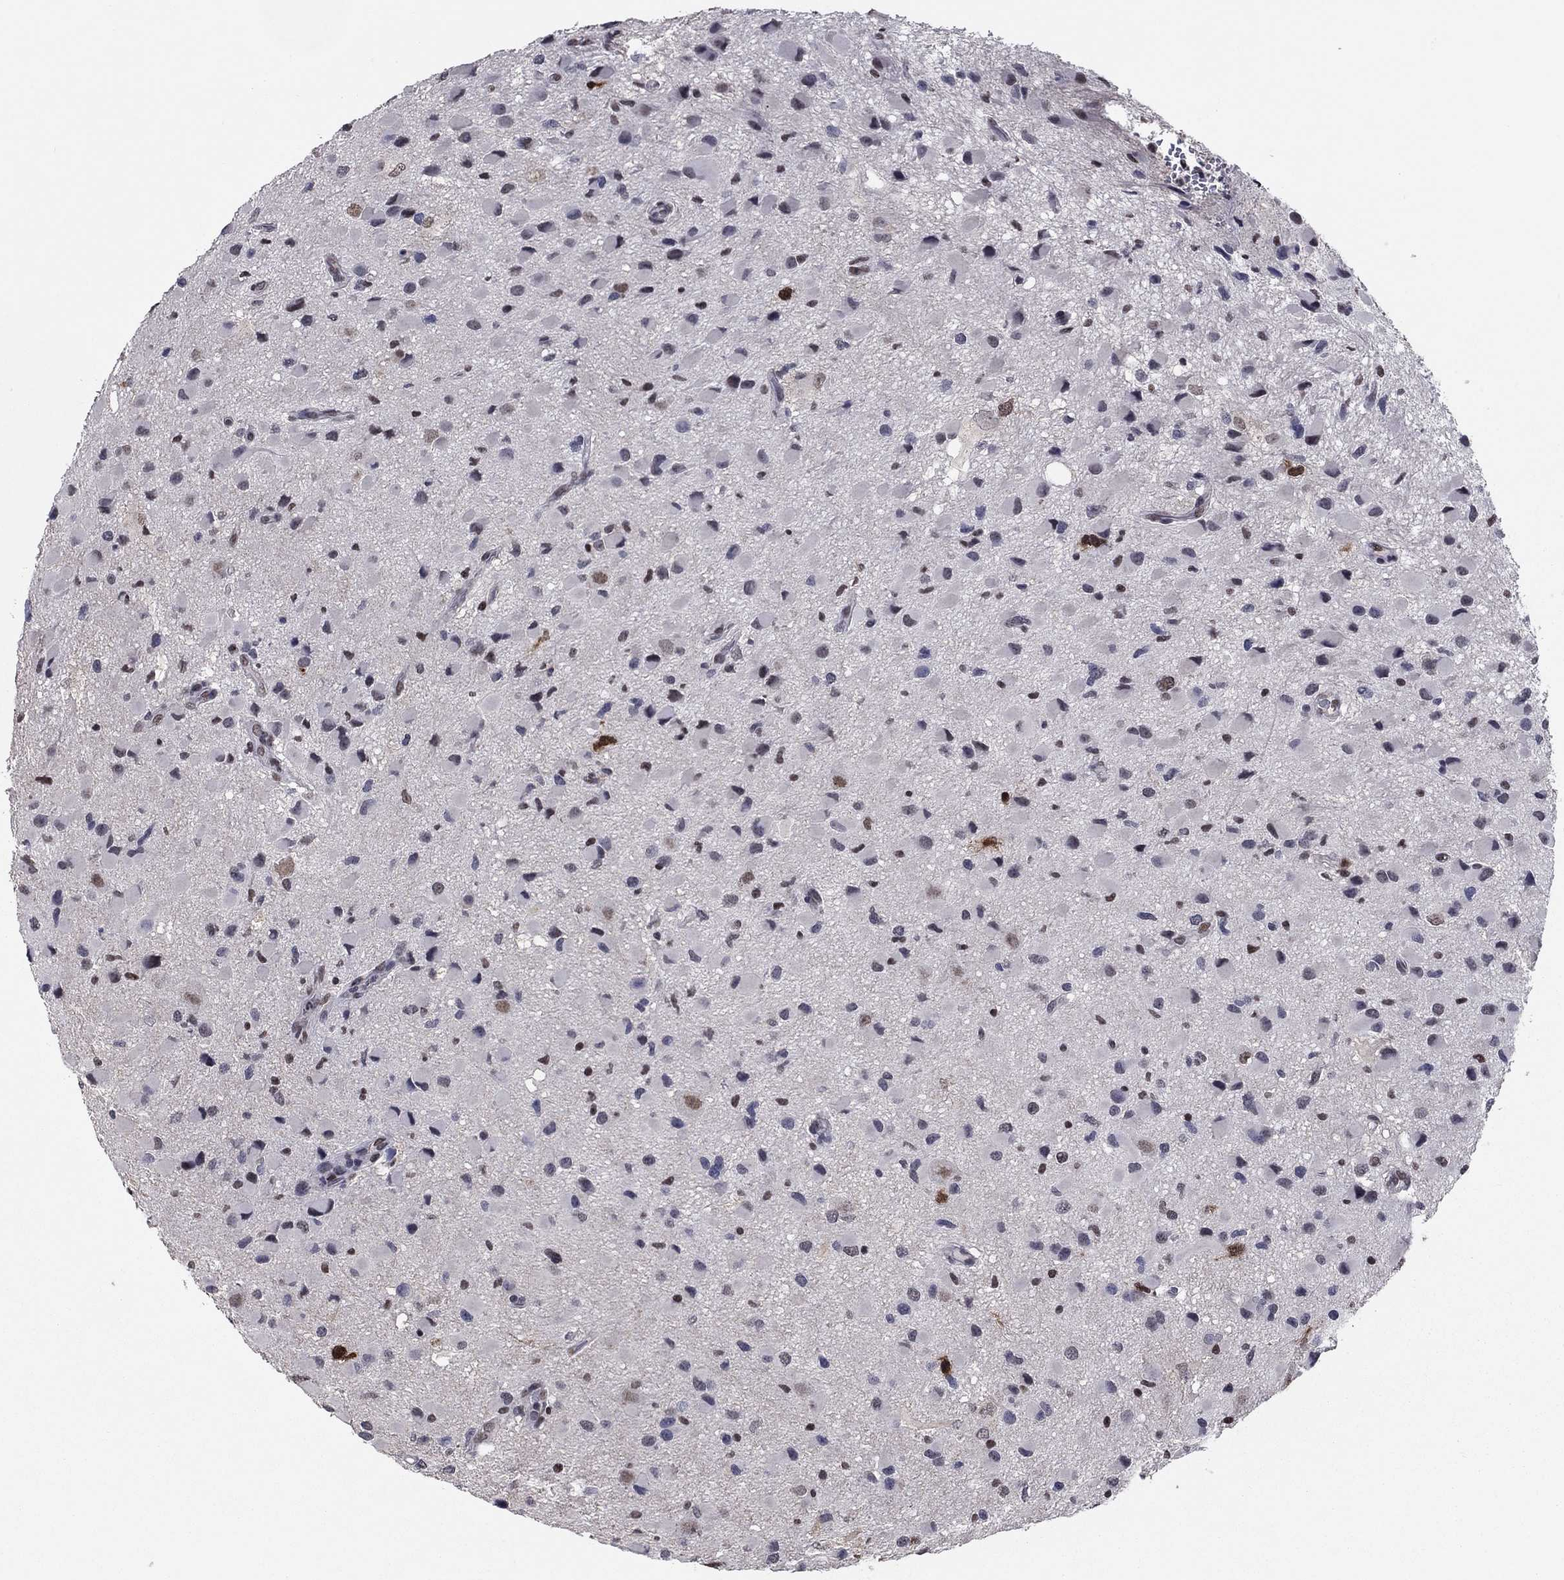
{"staining": {"intensity": "moderate", "quantity": "<25%", "location": "nuclear"}, "tissue": "glioma", "cell_type": "Tumor cells", "image_type": "cancer", "snomed": [{"axis": "morphology", "description": "Glioma, malignant, Low grade"}, {"axis": "topography", "description": "Brain"}], "caption": "Malignant glioma (low-grade) stained for a protein (brown) reveals moderate nuclear positive expression in approximately <25% of tumor cells.", "gene": "TYMS", "patient": {"sex": "female", "age": 32}}